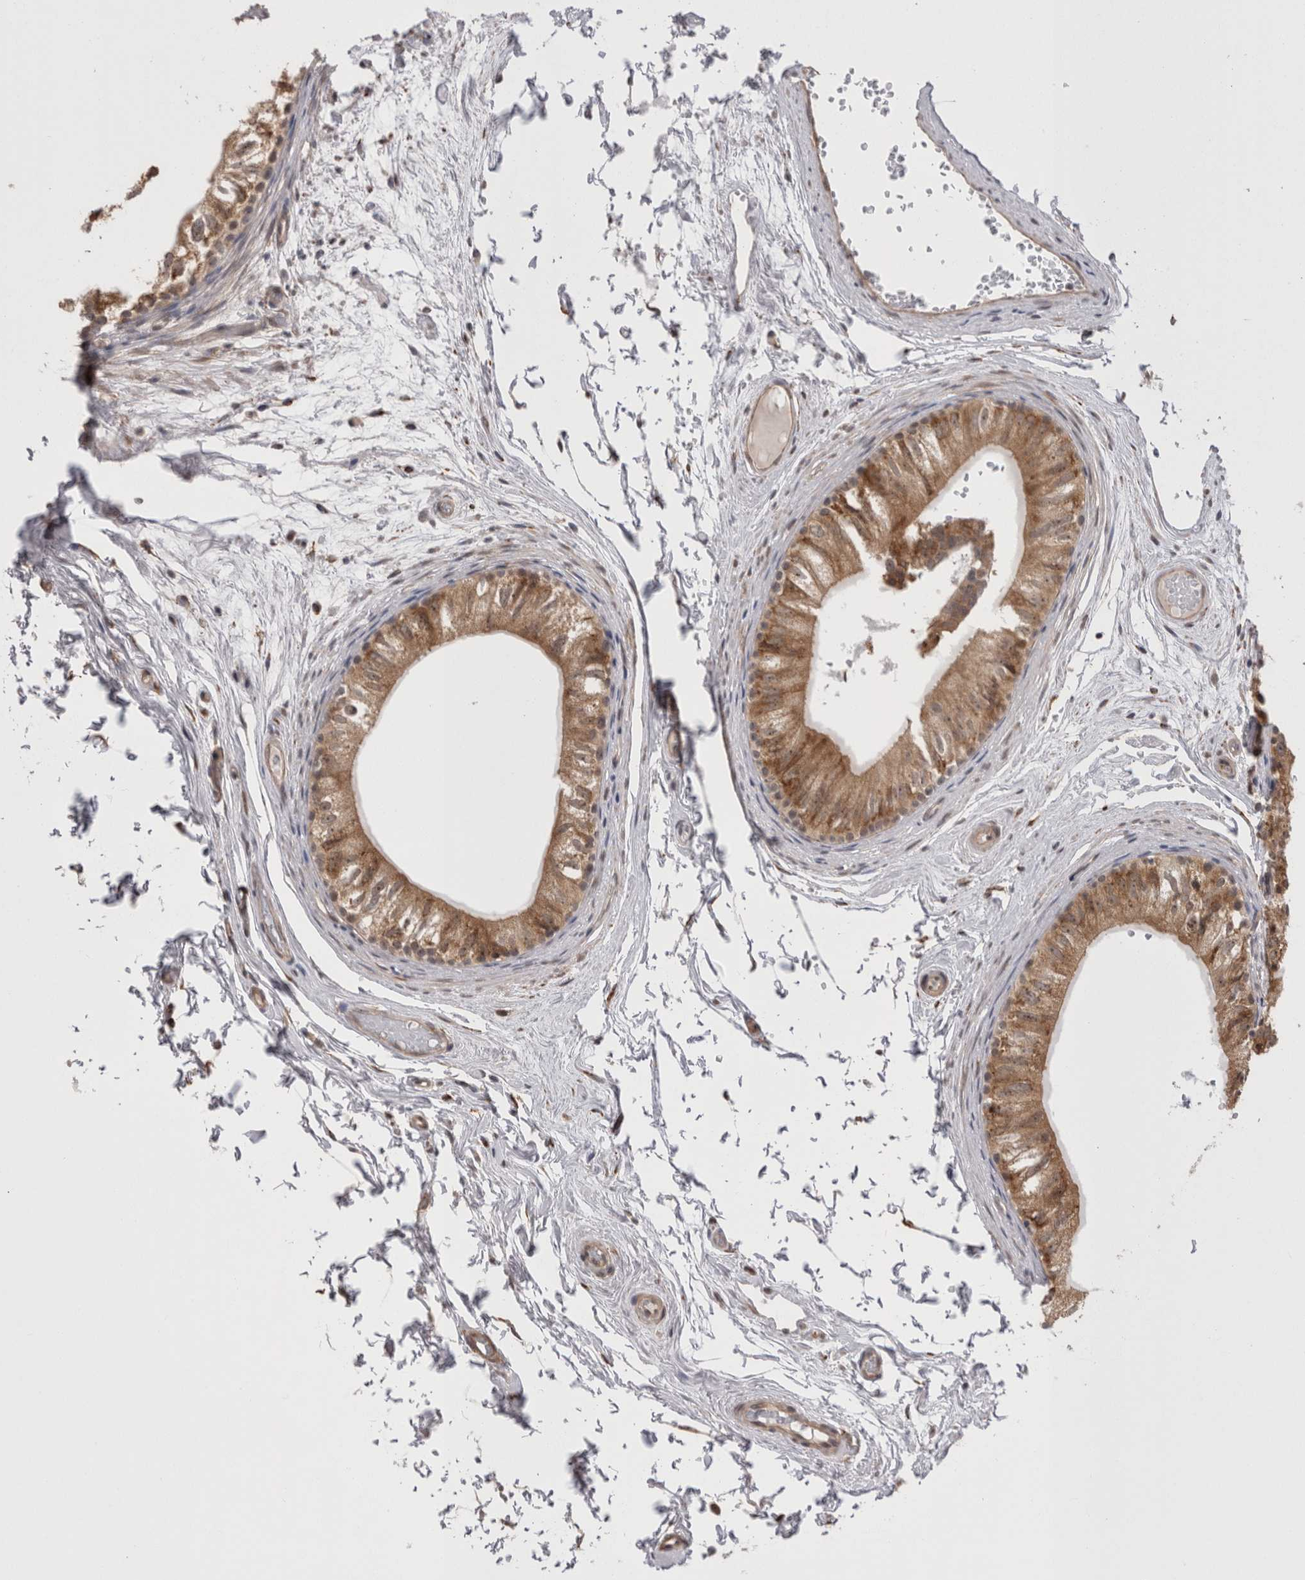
{"staining": {"intensity": "moderate", "quantity": ">75%", "location": "cytoplasmic/membranous,nuclear"}, "tissue": "epididymis", "cell_type": "Glandular cells", "image_type": "normal", "snomed": [{"axis": "morphology", "description": "Normal tissue, NOS"}, {"axis": "topography", "description": "Epididymis"}], "caption": "A brown stain shows moderate cytoplasmic/membranous,nuclear staining of a protein in glandular cells of unremarkable human epididymis. (brown staining indicates protein expression, while blue staining denotes nuclei).", "gene": "EXOSC4", "patient": {"sex": "male", "age": 79}}